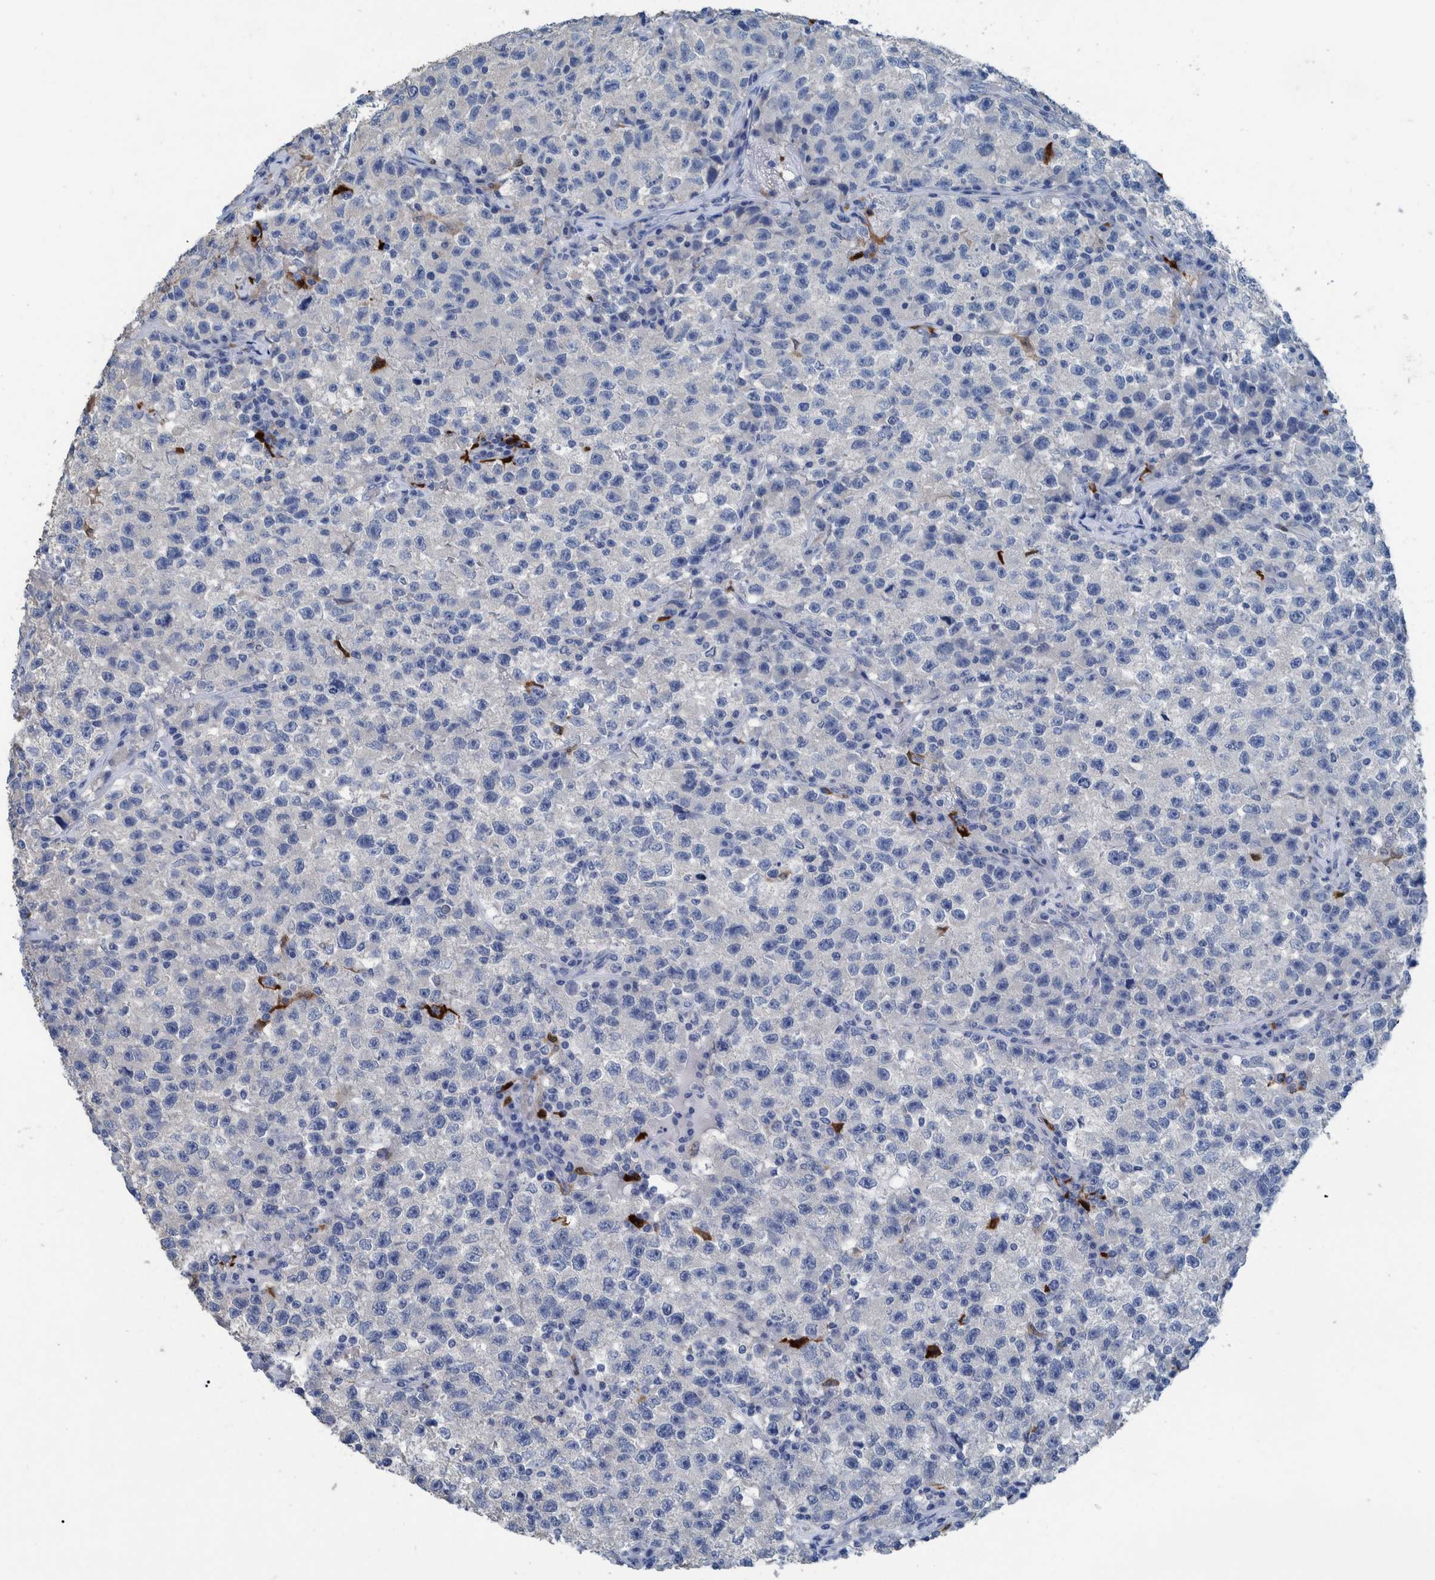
{"staining": {"intensity": "negative", "quantity": "none", "location": "none"}, "tissue": "testis cancer", "cell_type": "Tumor cells", "image_type": "cancer", "snomed": [{"axis": "morphology", "description": "Seminoma, NOS"}, {"axis": "topography", "description": "Testis"}], "caption": "Image shows no significant protein positivity in tumor cells of seminoma (testis).", "gene": "IDO1", "patient": {"sex": "male", "age": 22}}